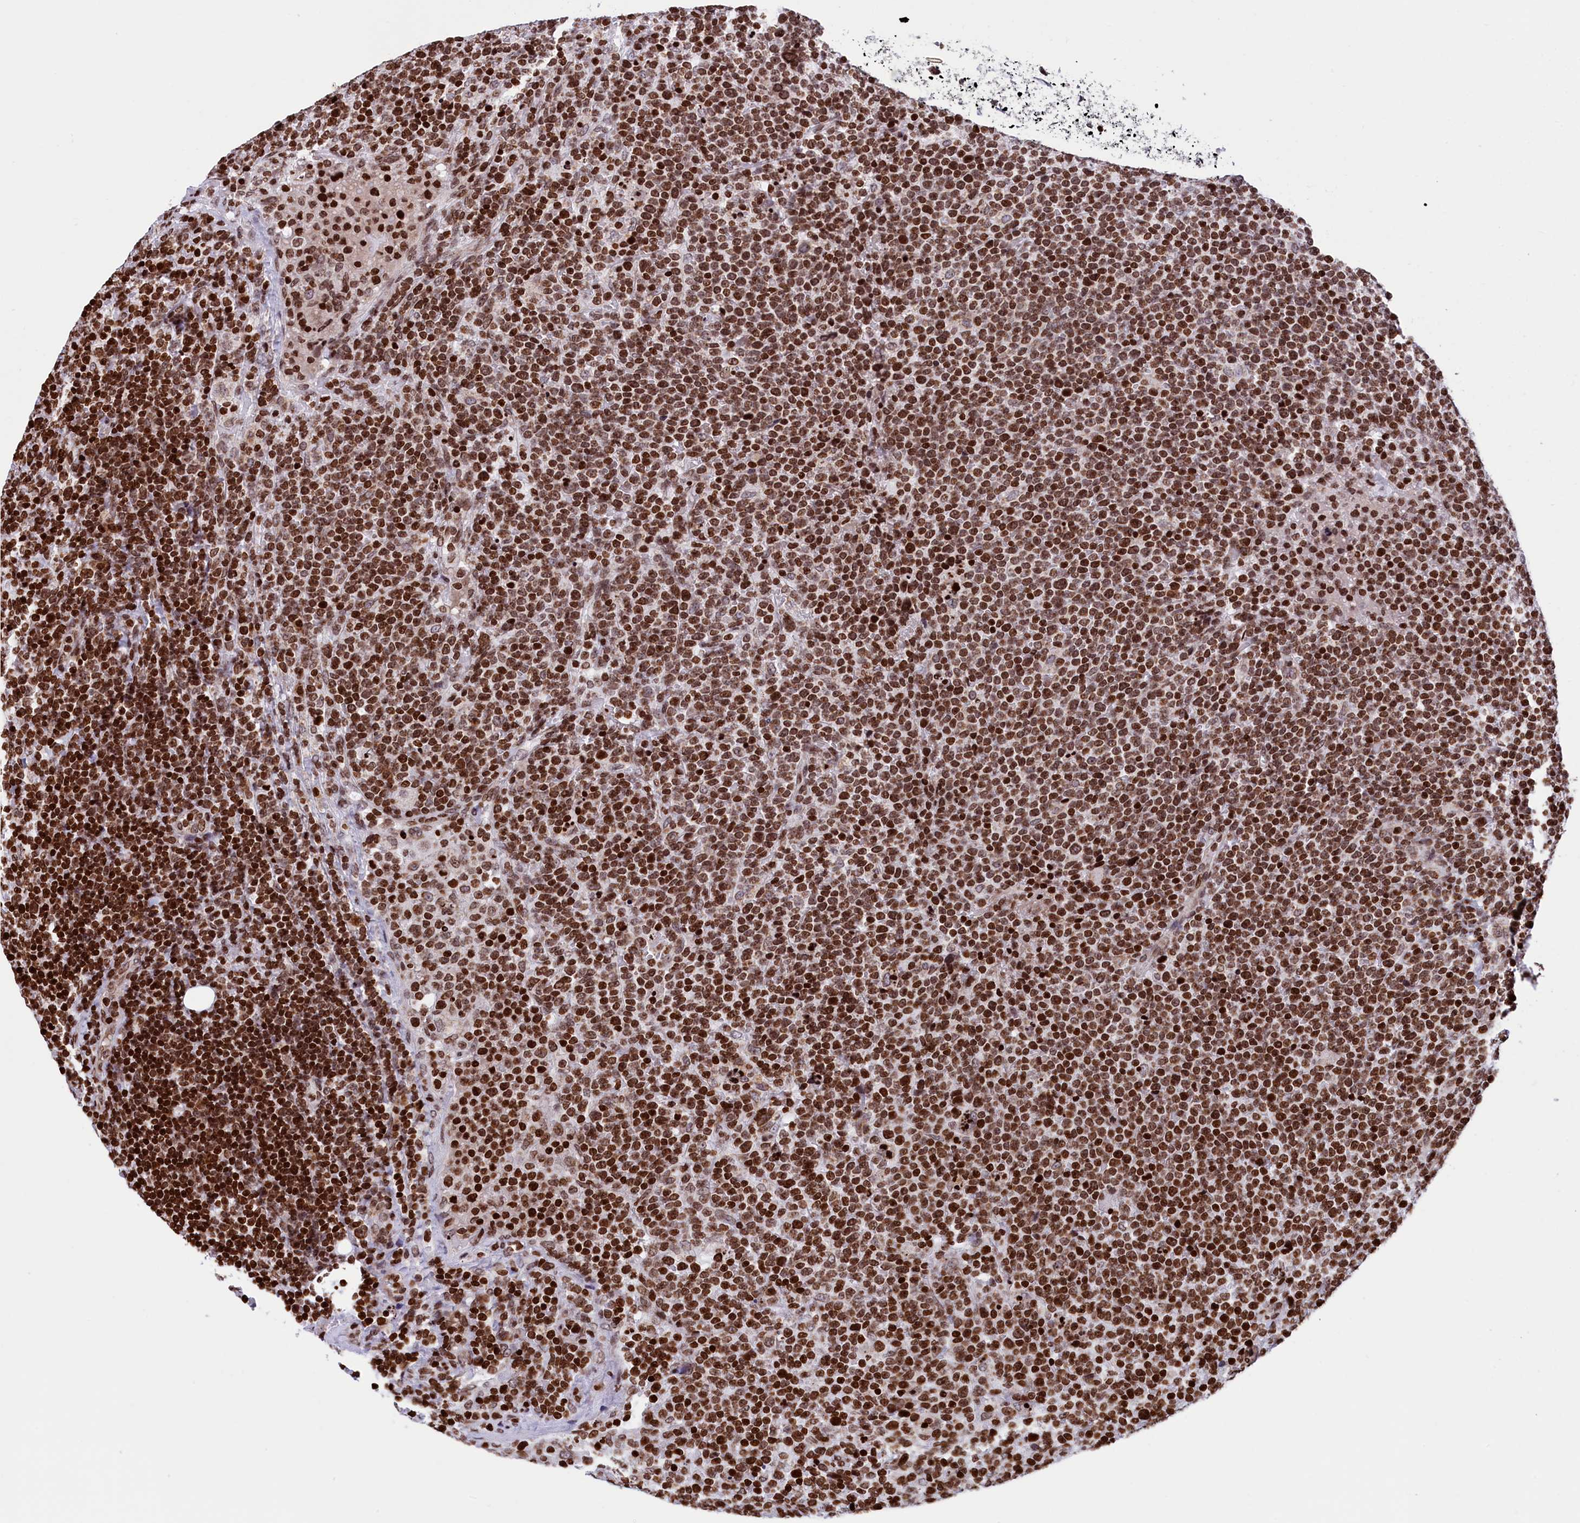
{"staining": {"intensity": "strong", "quantity": ">75%", "location": "nuclear"}, "tissue": "lymphoma", "cell_type": "Tumor cells", "image_type": "cancer", "snomed": [{"axis": "morphology", "description": "Malignant lymphoma, non-Hodgkin's type, High grade"}, {"axis": "topography", "description": "Lymph node"}], "caption": "High-grade malignant lymphoma, non-Hodgkin's type was stained to show a protein in brown. There is high levels of strong nuclear expression in about >75% of tumor cells.", "gene": "TIMM29", "patient": {"sex": "male", "age": 61}}